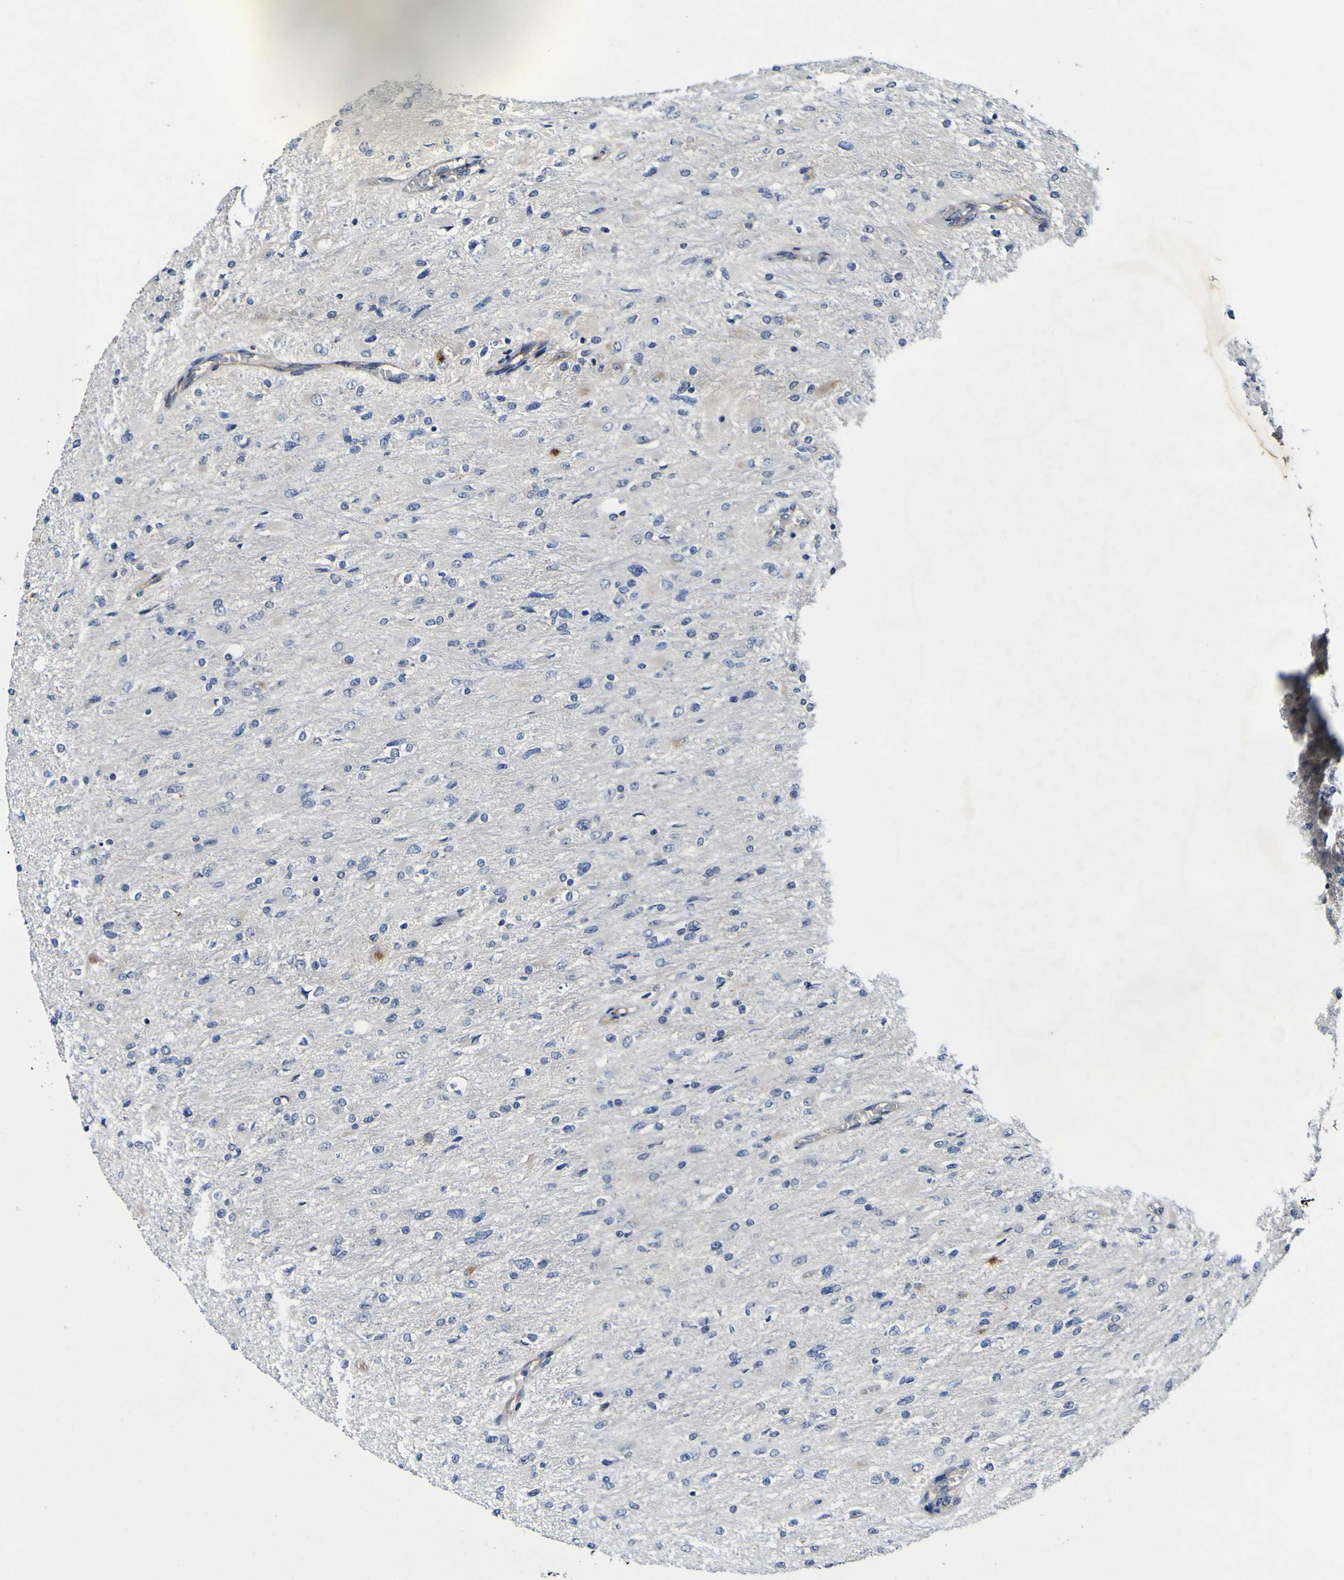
{"staining": {"intensity": "negative", "quantity": "none", "location": "none"}, "tissue": "glioma", "cell_type": "Tumor cells", "image_type": "cancer", "snomed": [{"axis": "morphology", "description": "Glioma, malignant, High grade"}, {"axis": "topography", "description": "Cerebral cortex"}], "caption": "A high-resolution photomicrograph shows IHC staining of glioma, which reveals no significant positivity in tumor cells.", "gene": "CCL2", "patient": {"sex": "female", "age": 36}}